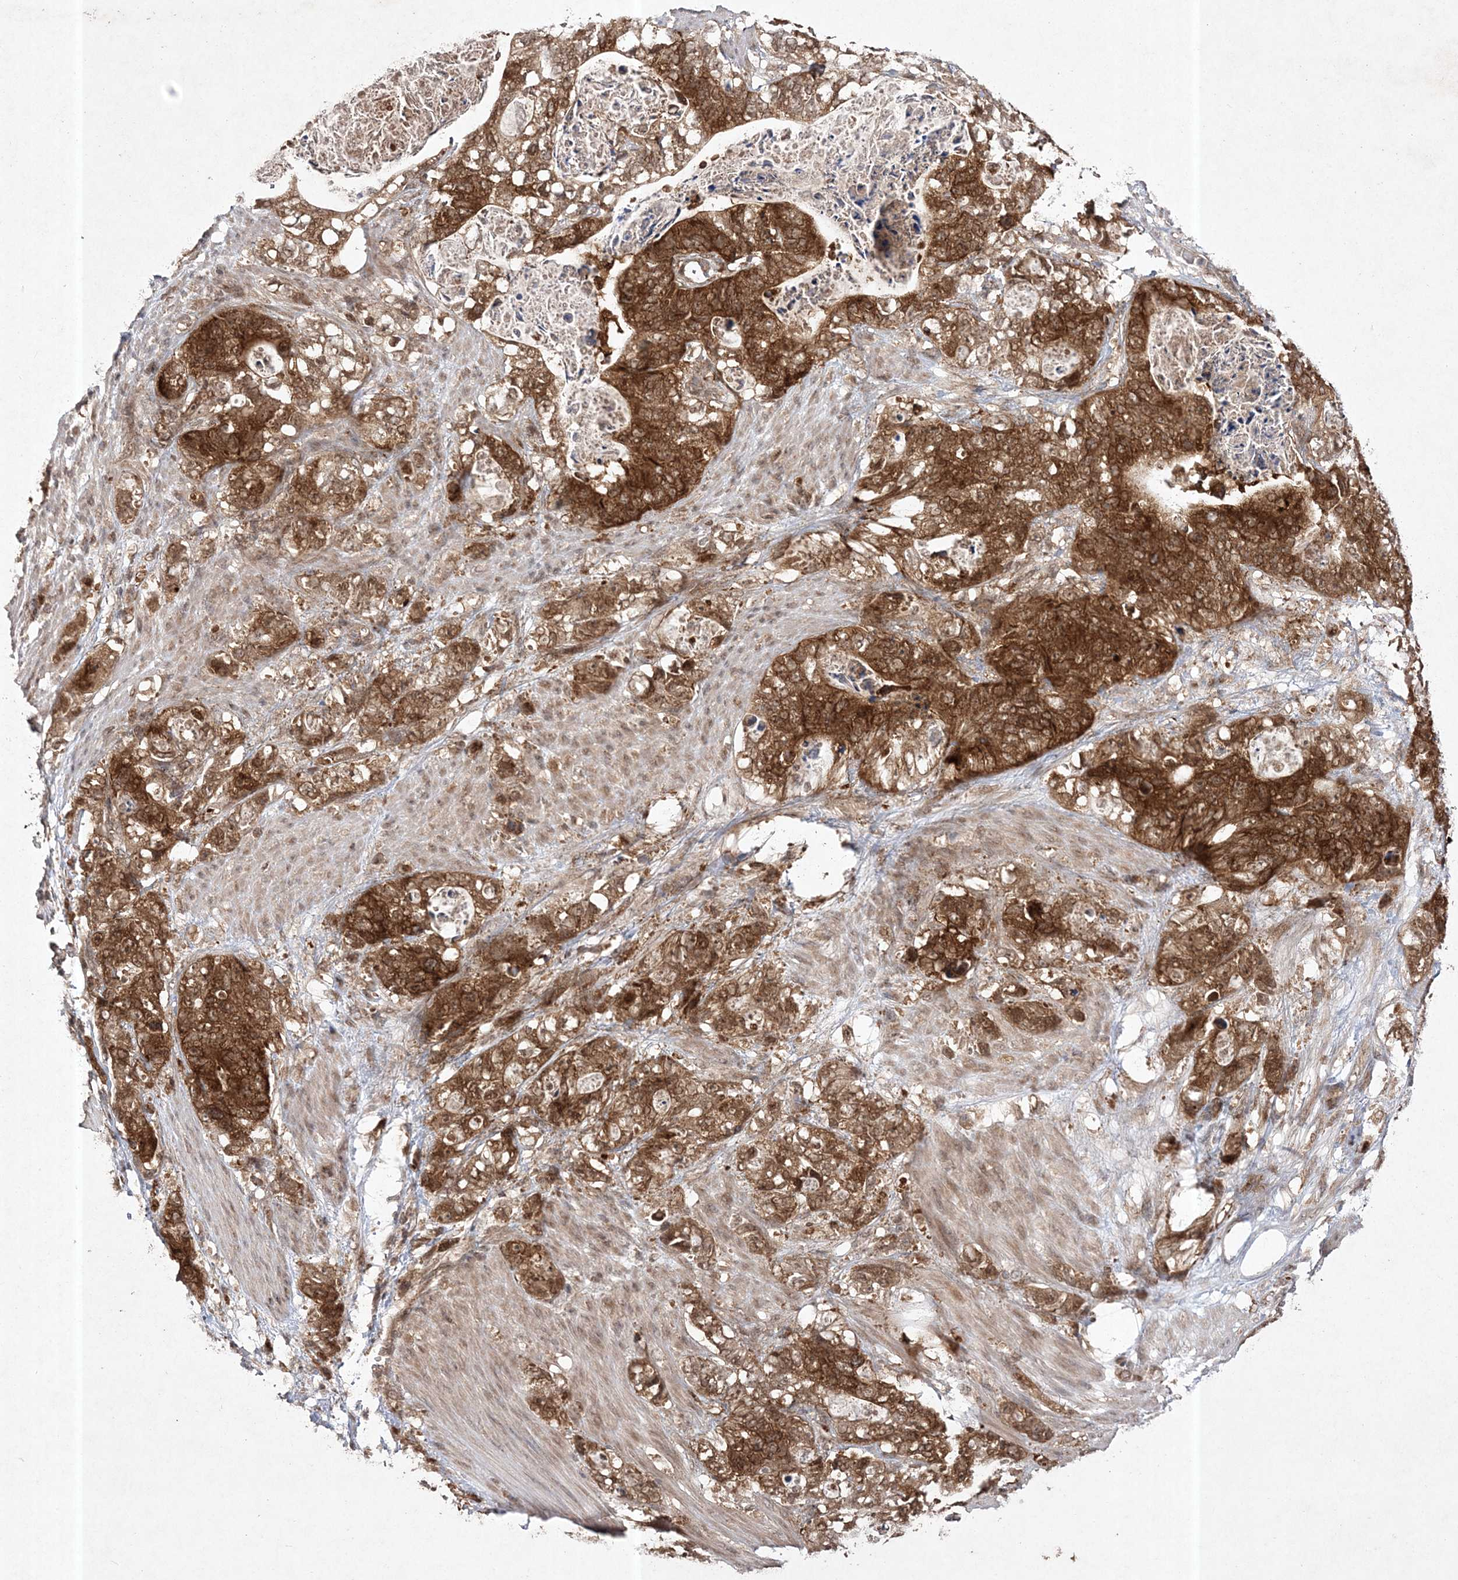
{"staining": {"intensity": "strong", "quantity": ">75%", "location": "cytoplasmic/membranous"}, "tissue": "stomach cancer", "cell_type": "Tumor cells", "image_type": "cancer", "snomed": [{"axis": "morphology", "description": "Normal tissue, NOS"}, {"axis": "morphology", "description": "Adenocarcinoma, NOS"}, {"axis": "topography", "description": "Stomach"}], "caption": "A high-resolution micrograph shows IHC staining of stomach cancer (adenocarcinoma), which shows strong cytoplasmic/membranous staining in approximately >75% of tumor cells.", "gene": "NIF3L1", "patient": {"sex": "female", "age": 89}}